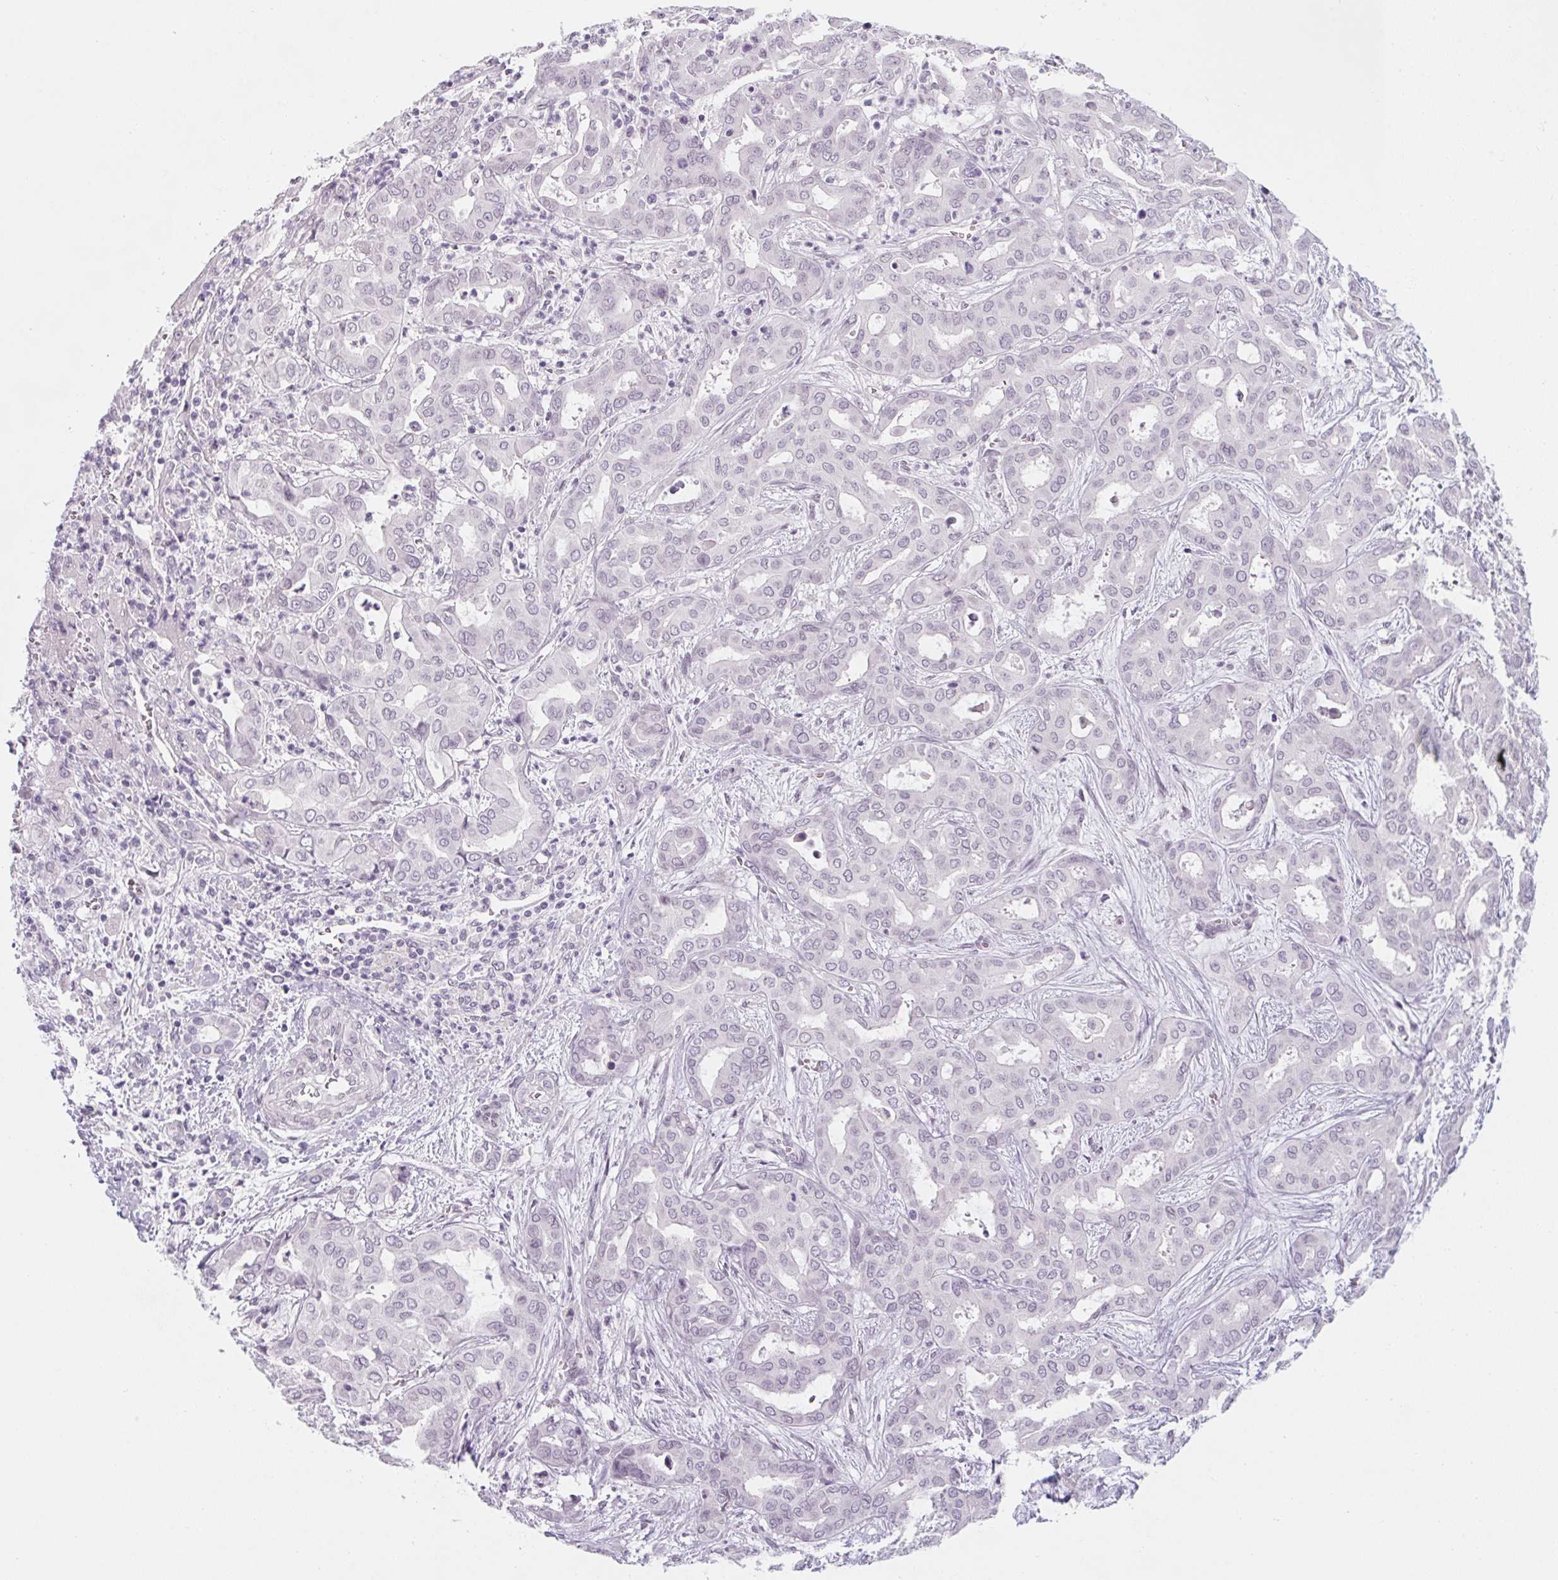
{"staining": {"intensity": "negative", "quantity": "none", "location": "none"}, "tissue": "liver cancer", "cell_type": "Tumor cells", "image_type": "cancer", "snomed": [{"axis": "morphology", "description": "Cholangiocarcinoma"}, {"axis": "topography", "description": "Liver"}], "caption": "Immunohistochemical staining of human cholangiocarcinoma (liver) reveals no significant staining in tumor cells.", "gene": "KCNQ2", "patient": {"sex": "female", "age": 64}}